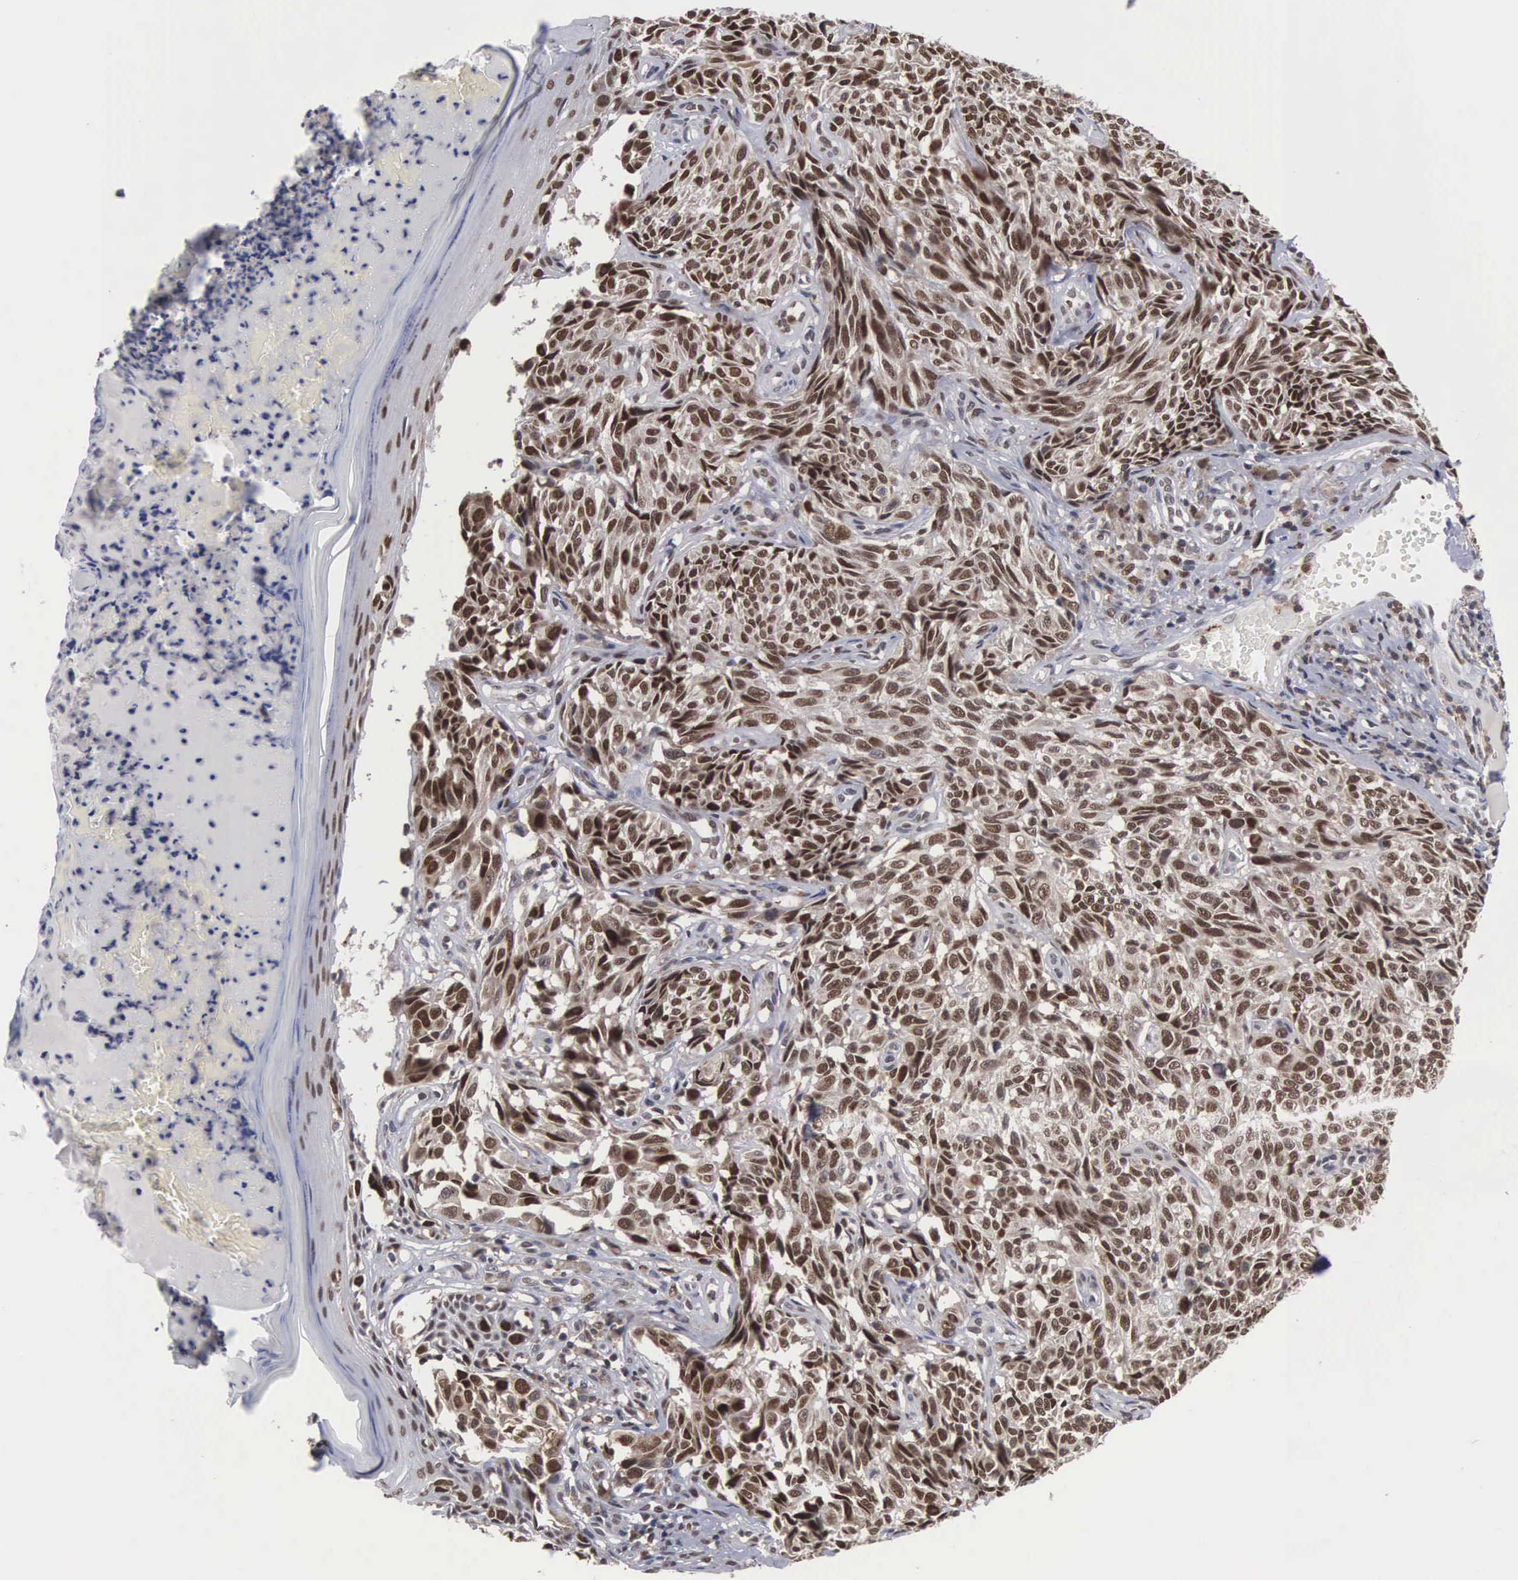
{"staining": {"intensity": "moderate", "quantity": ">75%", "location": "nuclear"}, "tissue": "melanoma", "cell_type": "Tumor cells", "image_type": "cancer", "snomed": [{"axis": "morphology", "description": "Malignant melanoma, NOS"}, {"axis": "topography", "description": "Skin"}], "caption": "Moderate nuclear positivity is identified in approximately >75% of tumor cells in malignant melanoma.", "gene": "TRMT5", "patient": {"sex": "male", "age": 67}}